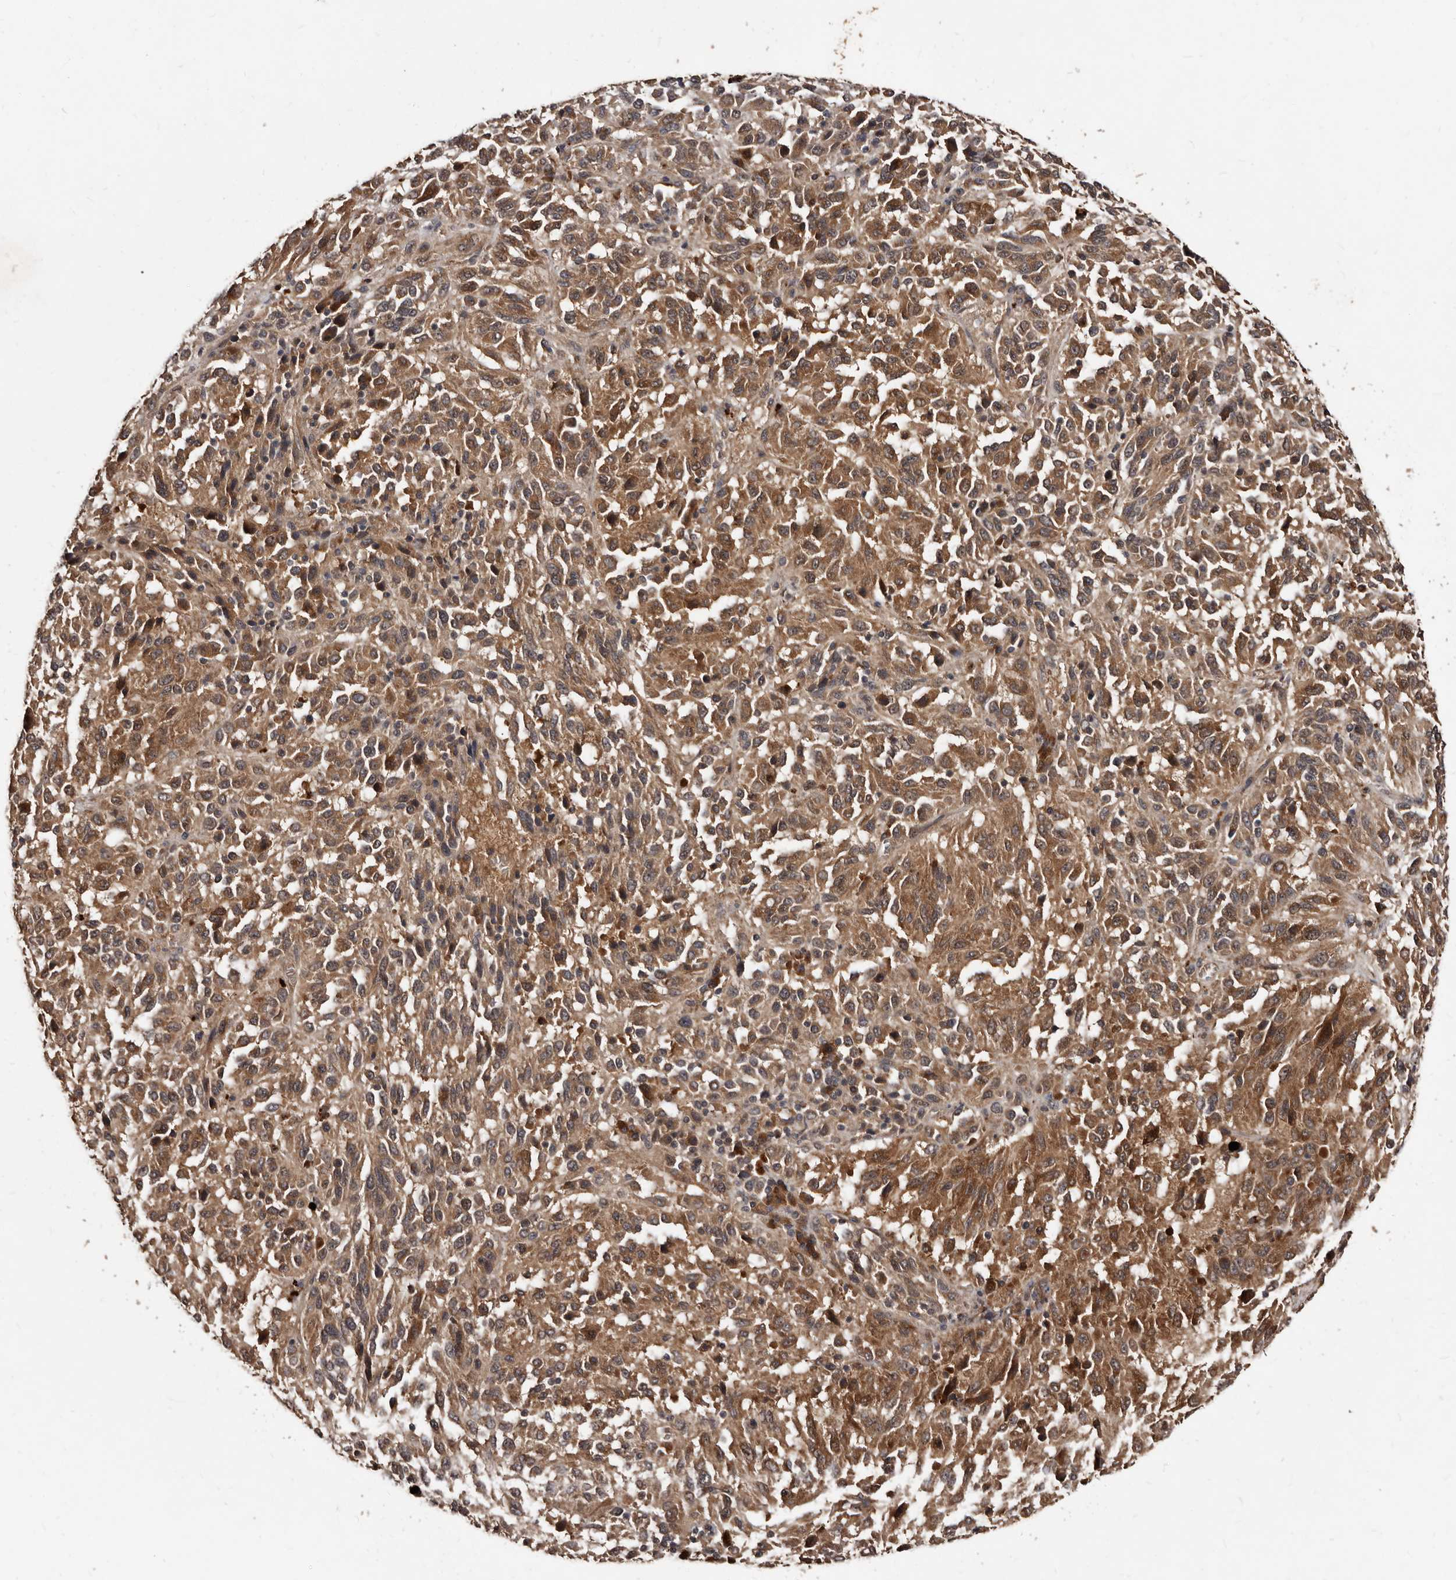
{"staining": {"intensity": "moderate", "quantity": ">75%", "location": "cytoplasmic/membranous"}, "tissue": "melanoma", "cell_type": "Tumor cells", "image_type": "cancer", "snomed": [{"axis": "morphology", "description": "Malignant melanoma, Metastatic site"}, {"axis": "topography", "description": "Lung"}], "caption": "Melanoma stained with a brown dye shows moderate cytoplasmic/membranous positive staining in about >75% of tumor cells.", "gene": "PMVK", "patient": {"sex": "male", "age": 64}}